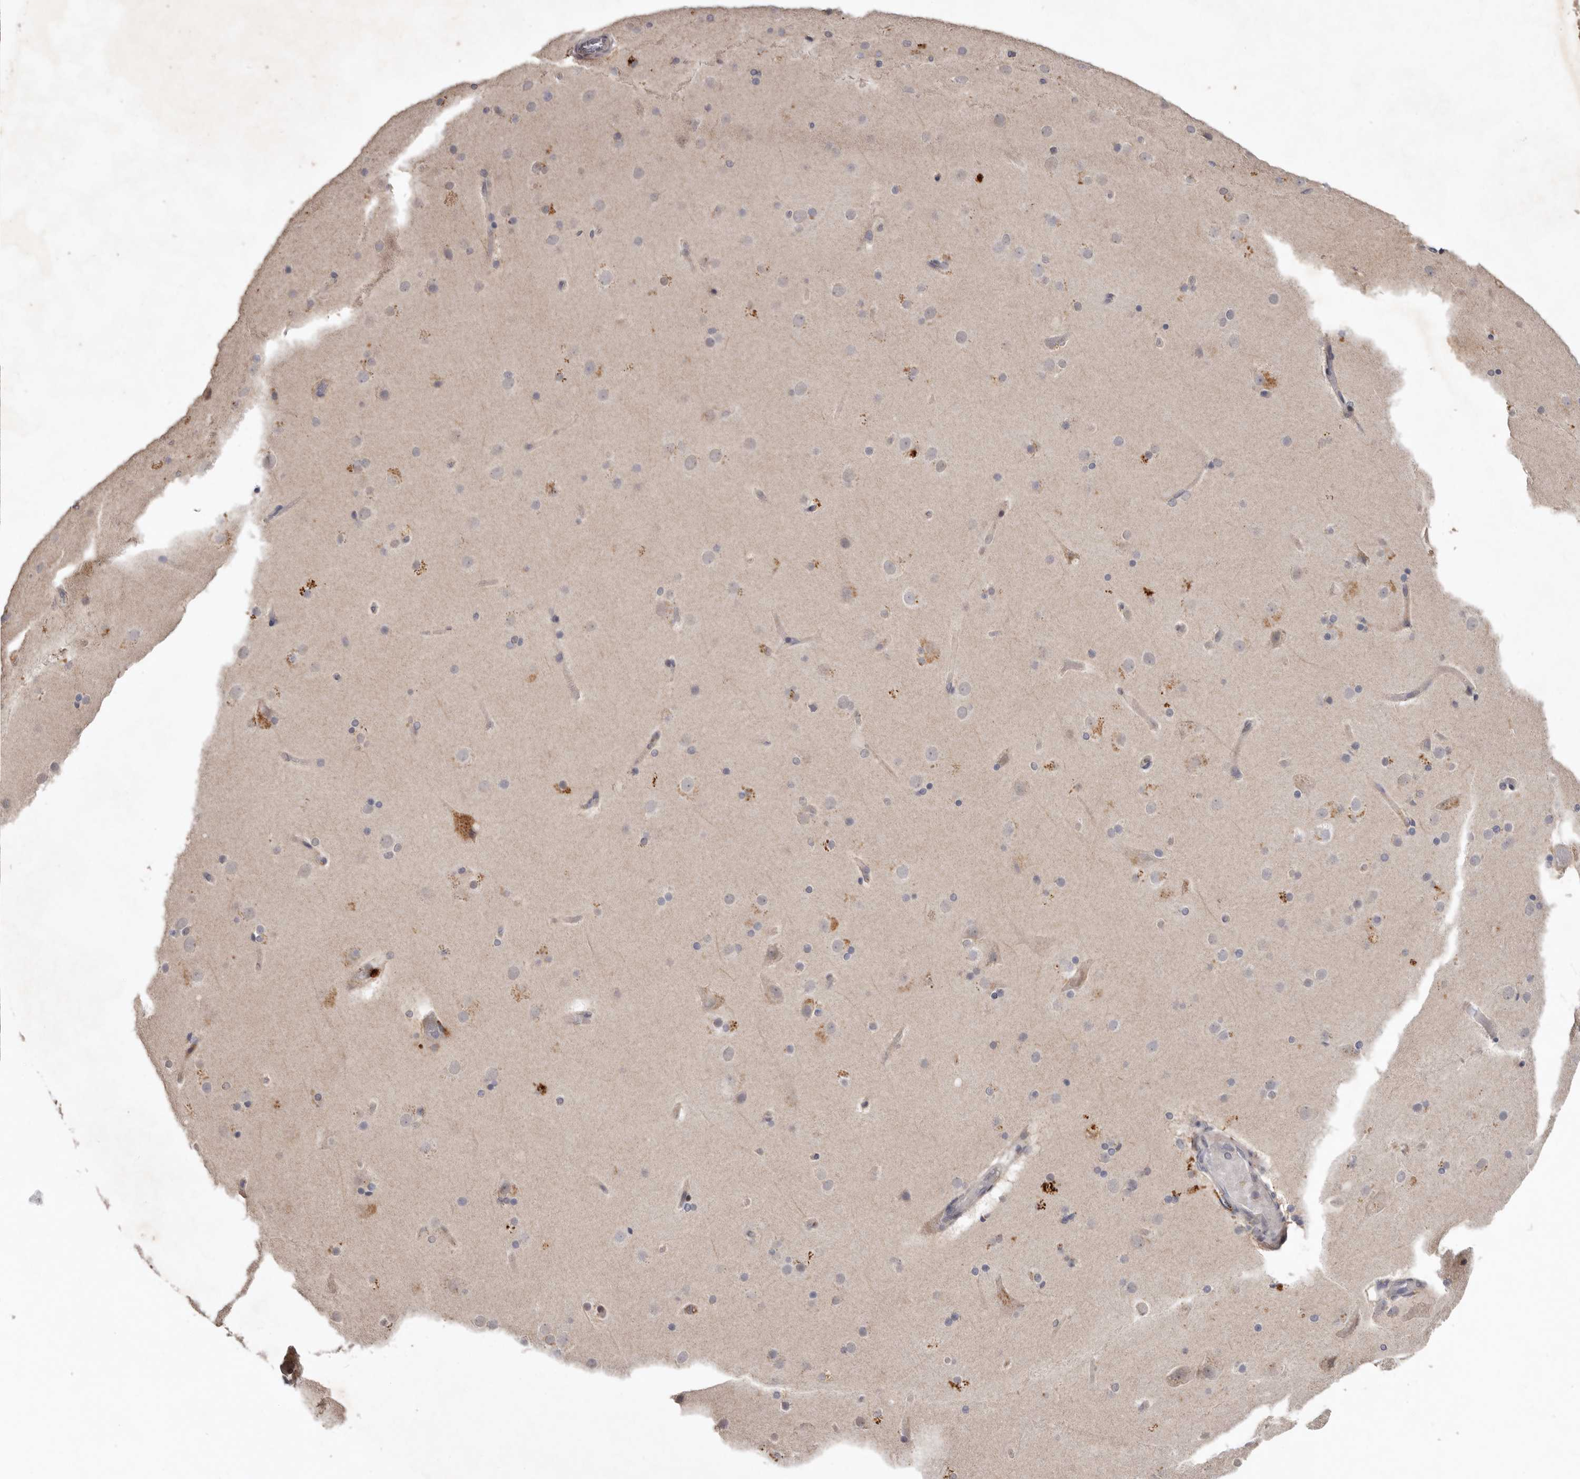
{"staining": {"intensity": "negative", "quantity": "none", "location": "none"}, "tissue": "cerebral cortex", "cell_type": "Endothelial cells", "image_type": "normal", "snomed": [{"axis": "morphology", "description": "Normal tissue, NOS"}, {"axis": "topography", "description": "Cerebral cortex"}], "caption": "Immunohistochemistry (IHC) image of normal cerebral cortex stained for a protein (brown), which shows no staining in endothelial cells.", "gene": "NMUR1", "patient": {"sex": "male", "age": 57}}